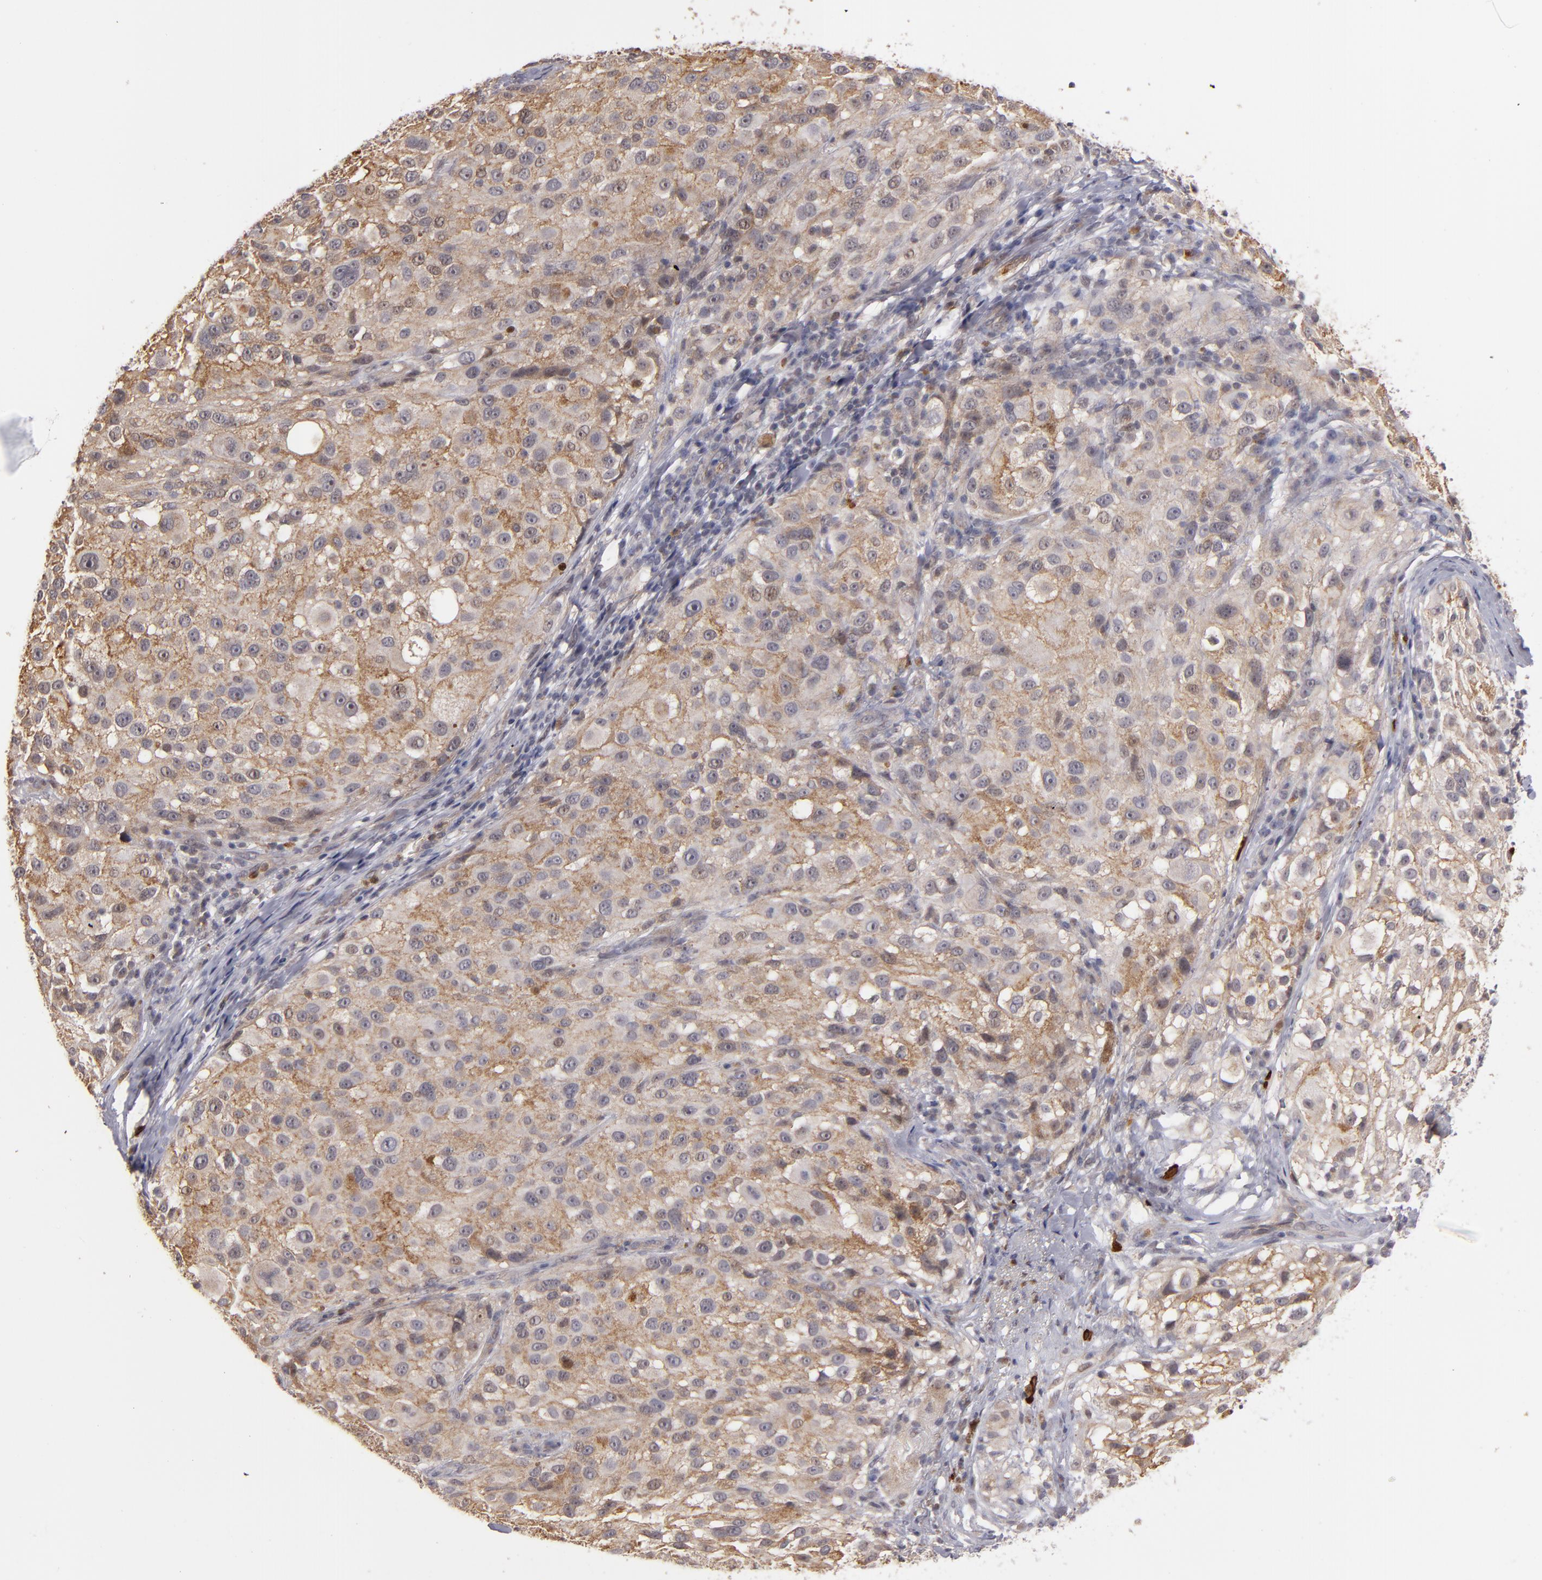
{"staining": {"intensity": "weak", "quantity": ">75%", "location": "cytoplasmic/membranous"}, "tissue": "melanoma", "cell_type": "Tumor cells", "image_type": "cancer", "snomed": [{"axis": "morphology", "description": "Necrosis, NOS"}, {"axis": "morphology", "description": "Malignant melanoma, NOS"}, {"axis": "topography", "description": "Skin"}], "caption": "Brown immunohistochemical staining in melanoma displays weak cytoplasmic/membranous staining in about >75% of tumor cells.", "gene": "STX3", "patient": {"sex": "female", "age": 87}}